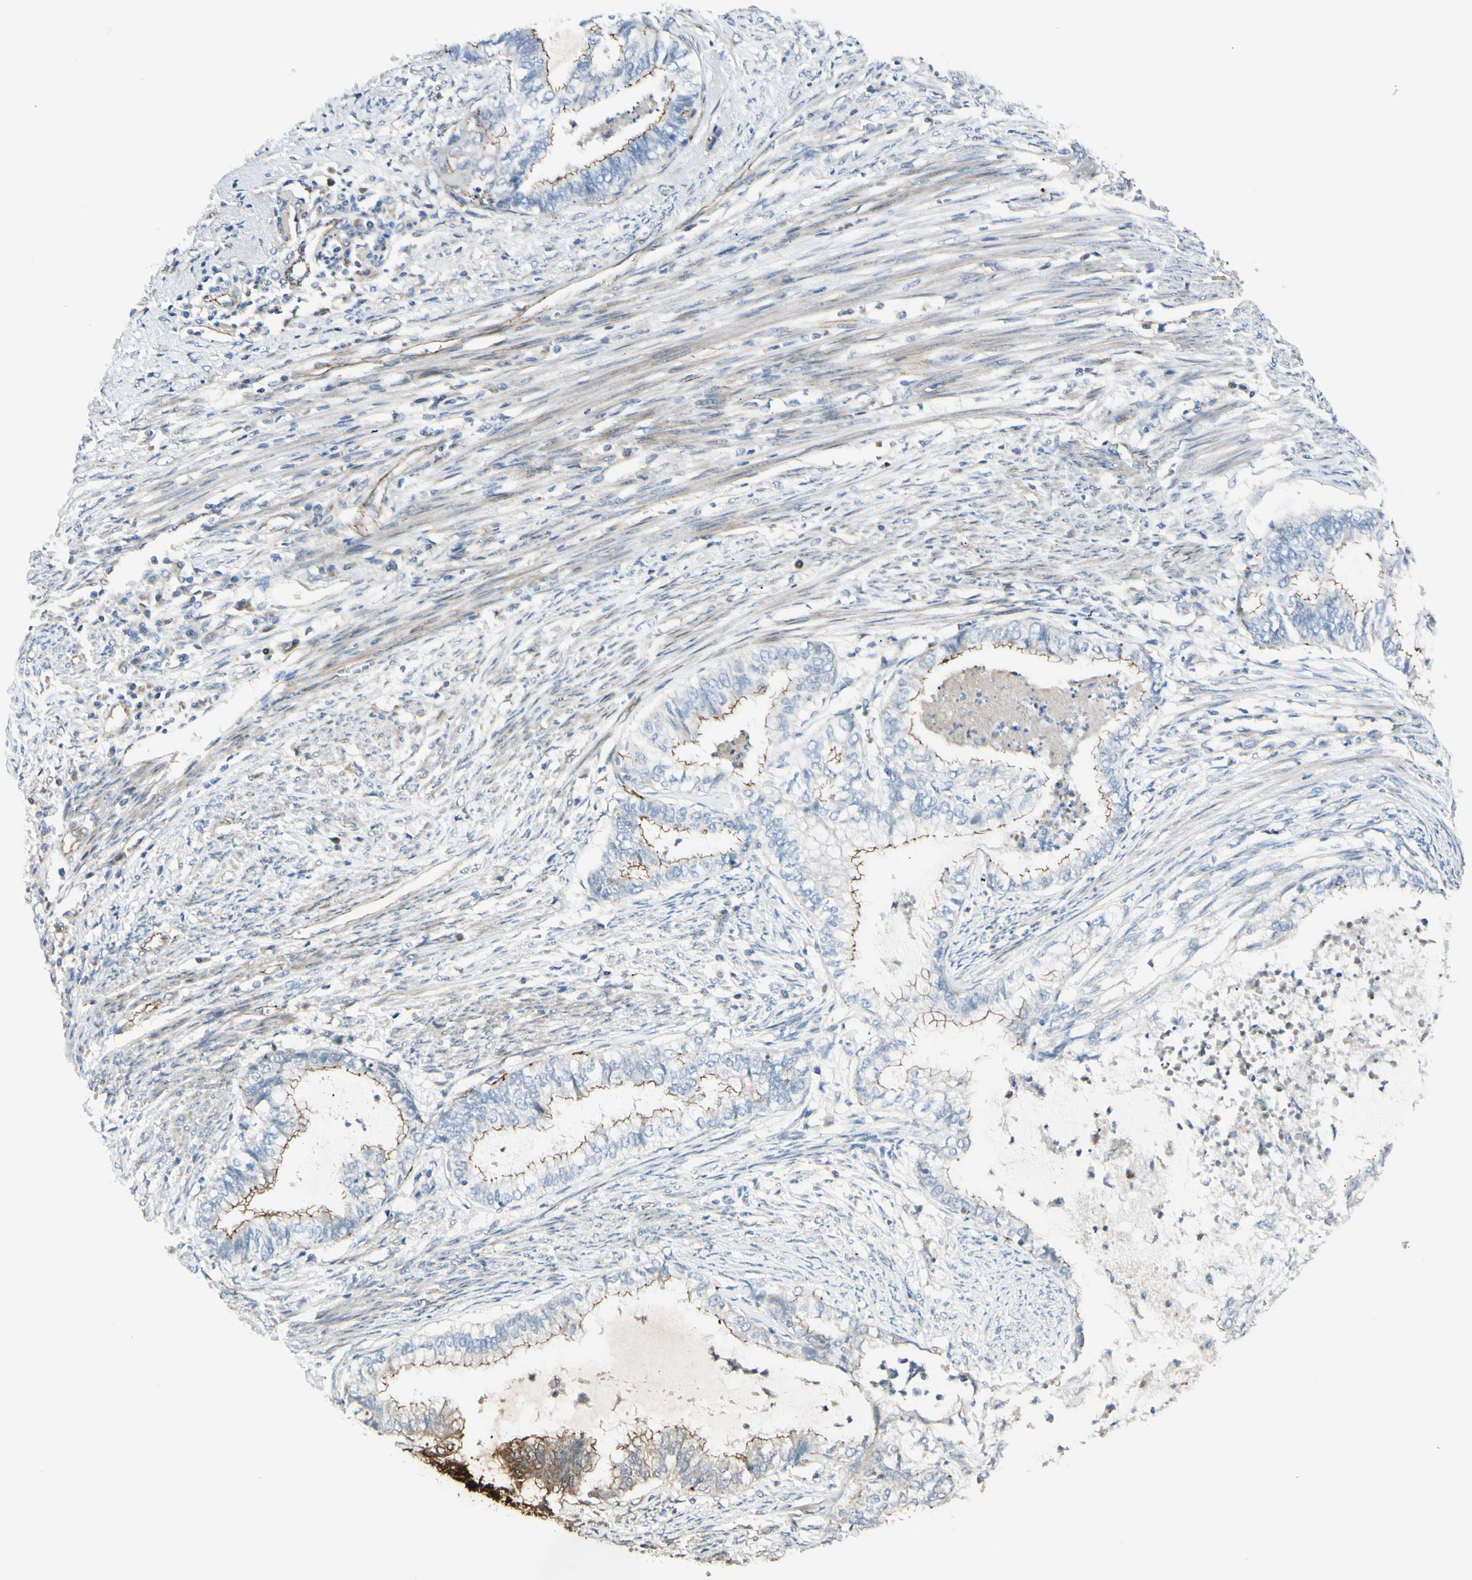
{"staining": {"intensity": "weak", "quantity": "25%-75%", "location": "cytoplasmic/membranous"}, "tissue": "endometrial cancer", "cell_type": "Tumor cells", "image_type": "cancer", "snomed": [{"axis": "morphology", "description": "Adenocarcinoma, NOS"}, {"axis": "topography", "description": "Endometrium"}], "caption": "Protein expression analysis of endometrial cancer shows weak cytoplasmic/membranous positivity in approximately 25%-75% of tumor cells.", "gene": "TJP1", "patient": {"sex": "female", "age": 79}}